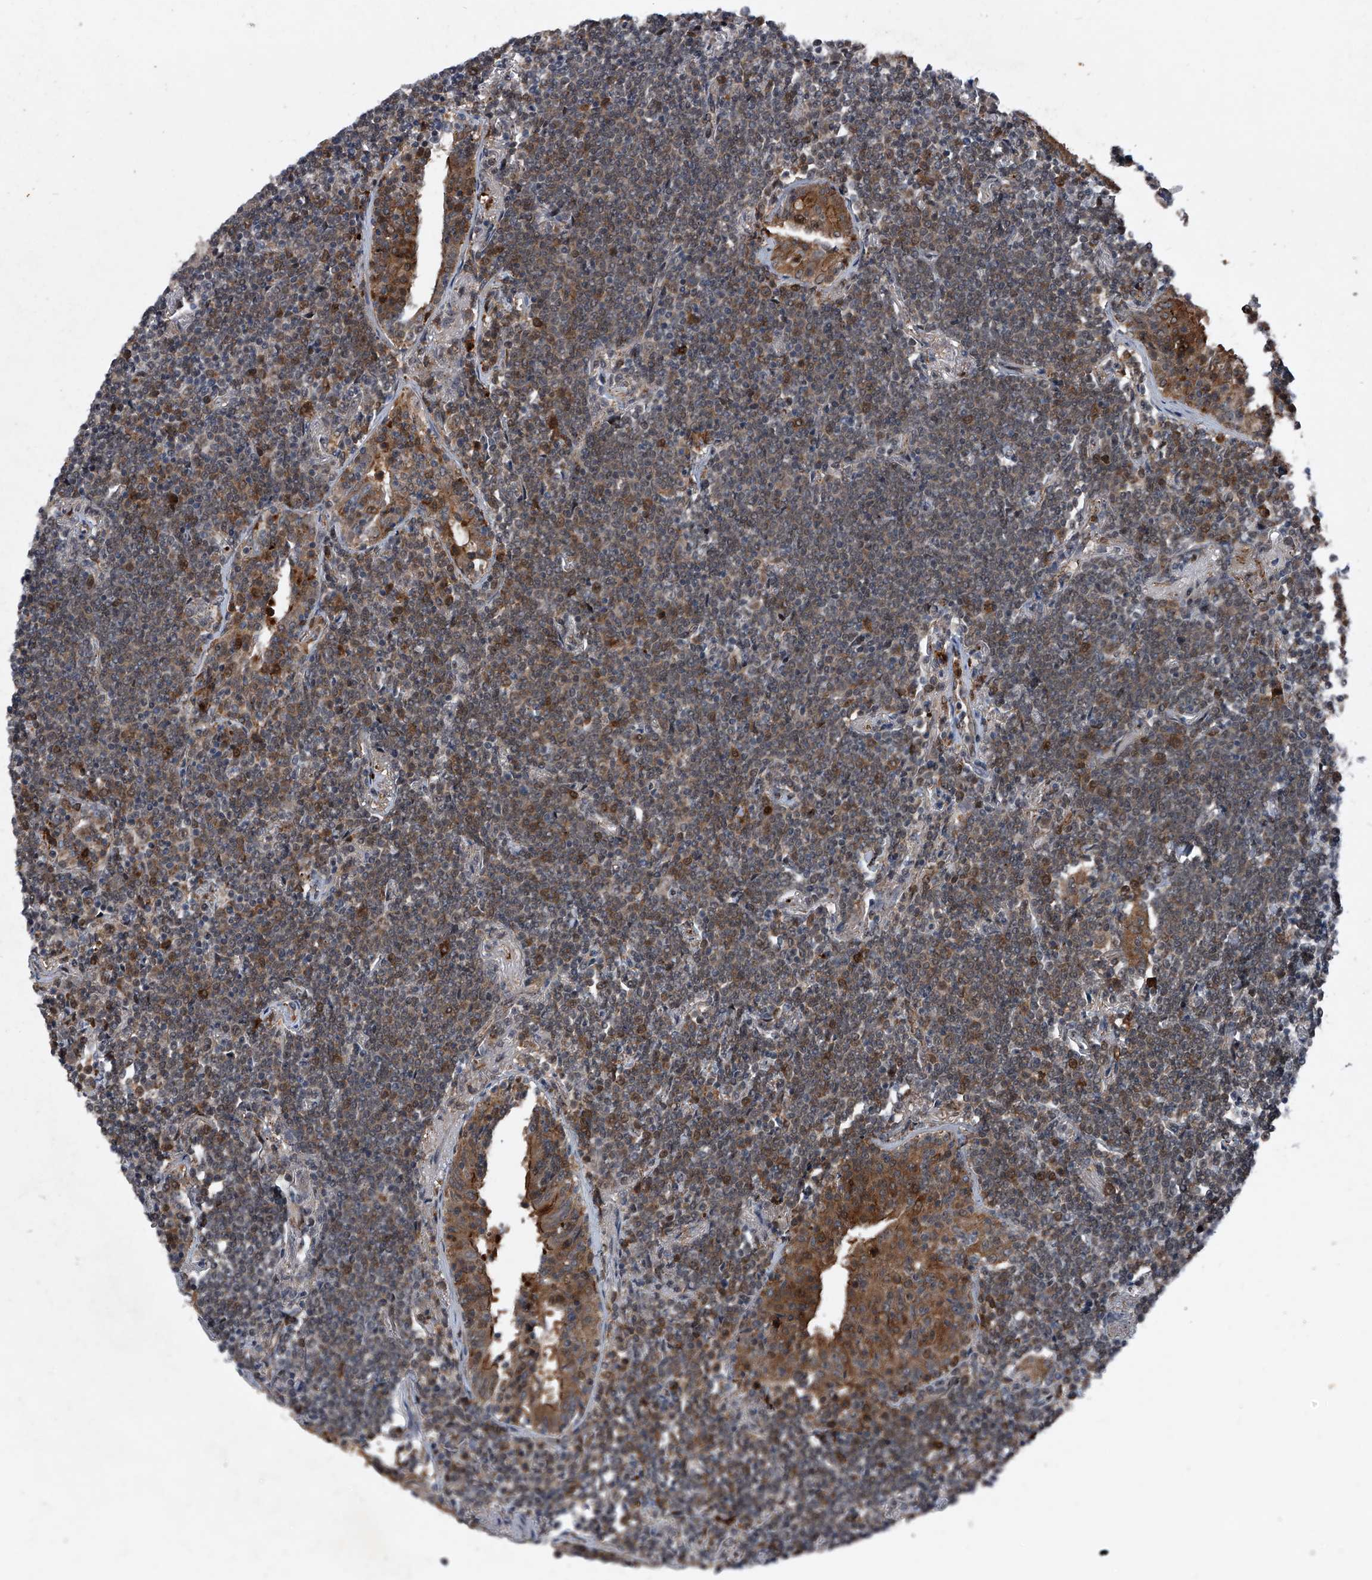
{"staining": {"intensity": "weak", "quantity": ">75%", "location": "cytoplasmic/membranous"}, "tissue": "lymphoma", "cell_type": "Tumor cells", "image_type": "cancer", "snomed": [{"axis": "morphology", "description": "Malignant lymphoma, non-Hodgkin's type, Low grade"}, {"axis": "topography", "description": "Lung"}], "caption": "Human lymphoma stained with a protein marker shows weak staining in tumor cells.", "gene": "MAPKAP1", "patient": {"sex": "female", "age": 71}}